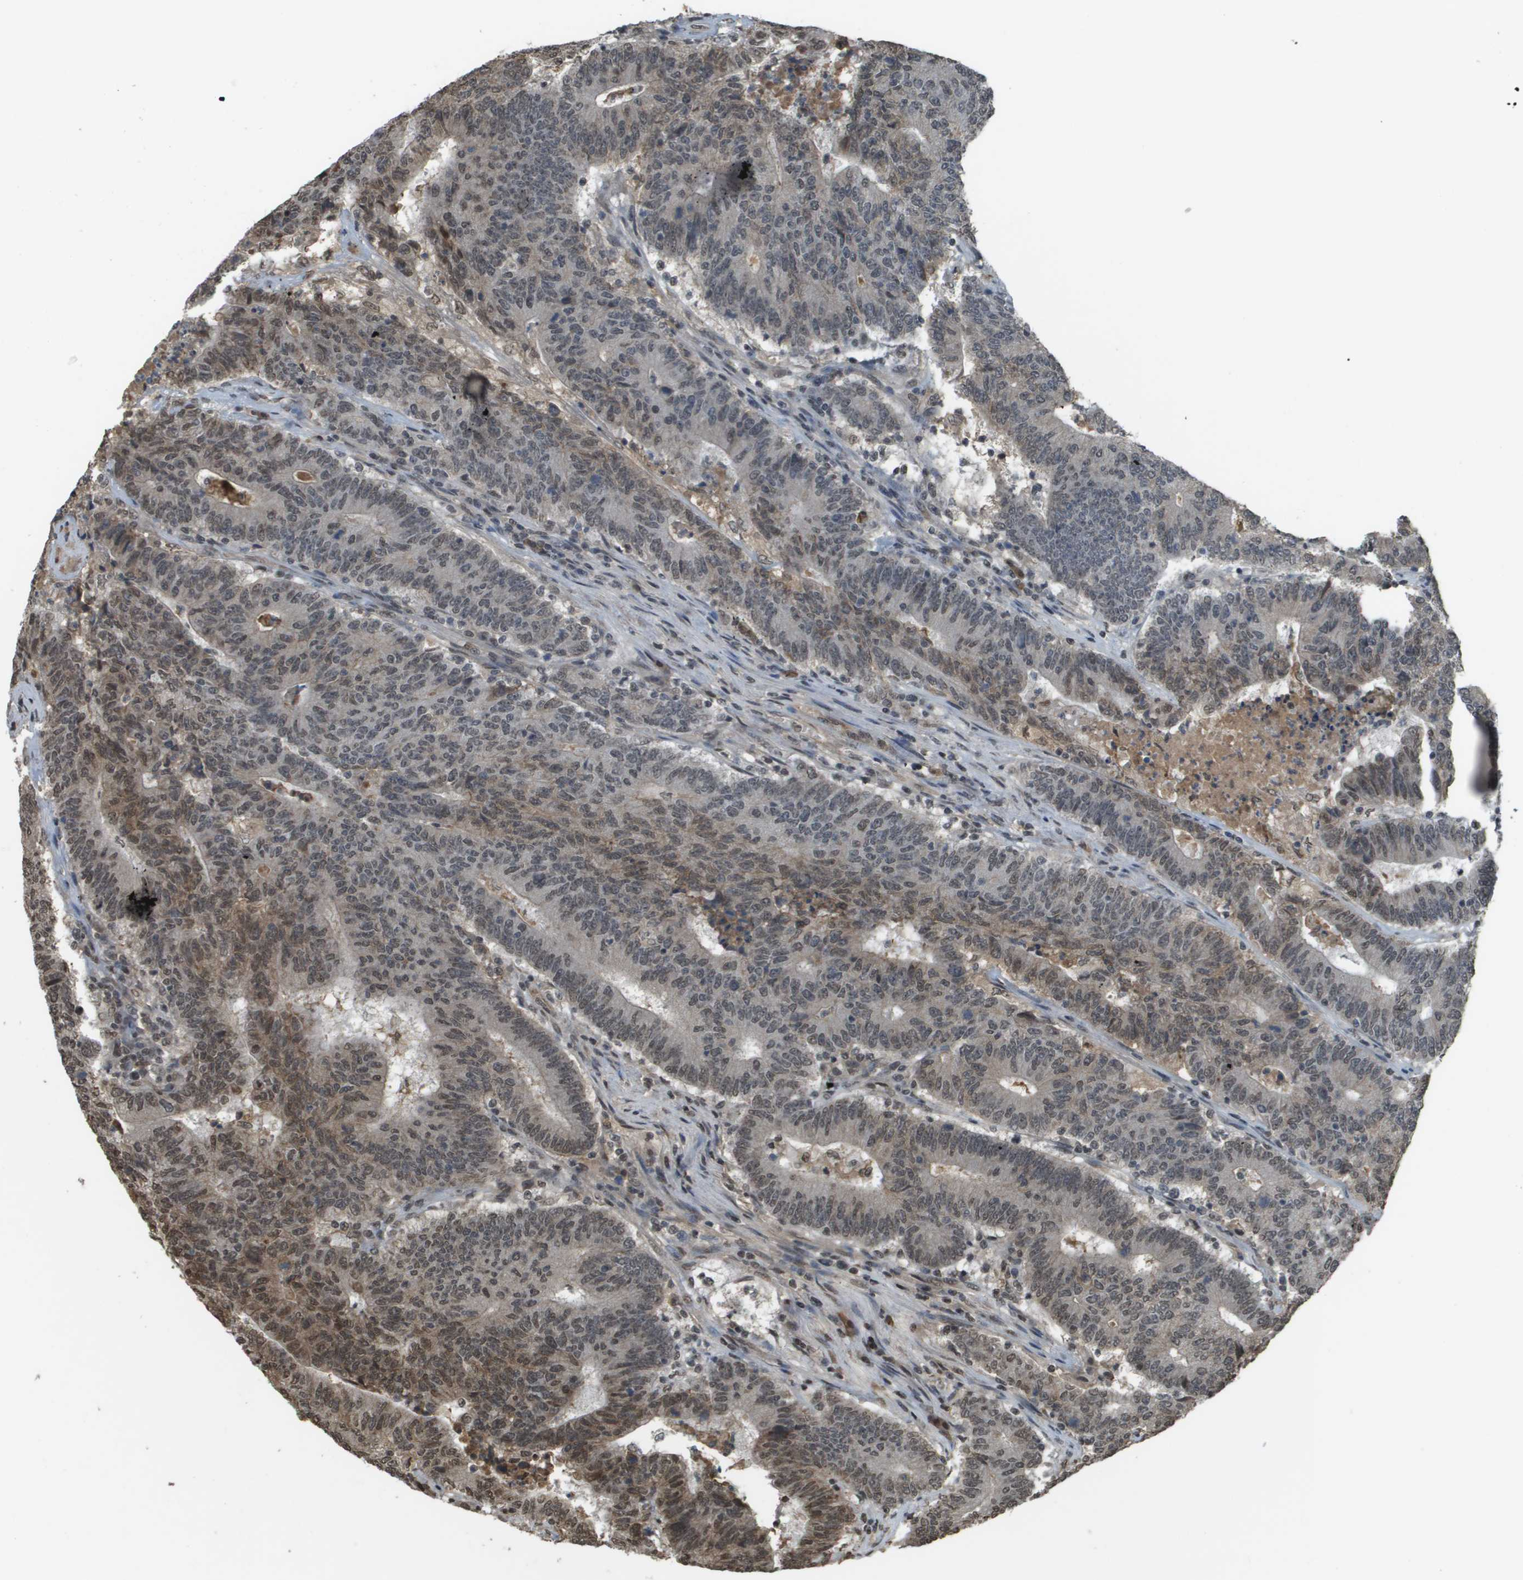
{"staining": {"intensity": "moderate", "quantity": "<25%", "location": "cytoplasmic/membranous,nuclear"}, "tissue": "colorectal cancer", "cell_type": "Tumor cells", "image_type": "cancer", "snomed": [{"axis": "morphology", "description": "Normal tissue, NOS"}, {"axis": "morphology", "description": "Adenocarcinoma, NOS"}, {"axis": "topography", "description": "Colon"}], "caption": "Colorectal cancer (adenocarcinoma) stained with DAB (3,3'-diaminobenzidine) IHC reveals low levels of moderate cytoplasmic/membranous and nuclear expression in about <25% of tumor cells.", "gene": "NDRG2", "patient": {"sex": "female", "age": 75}}